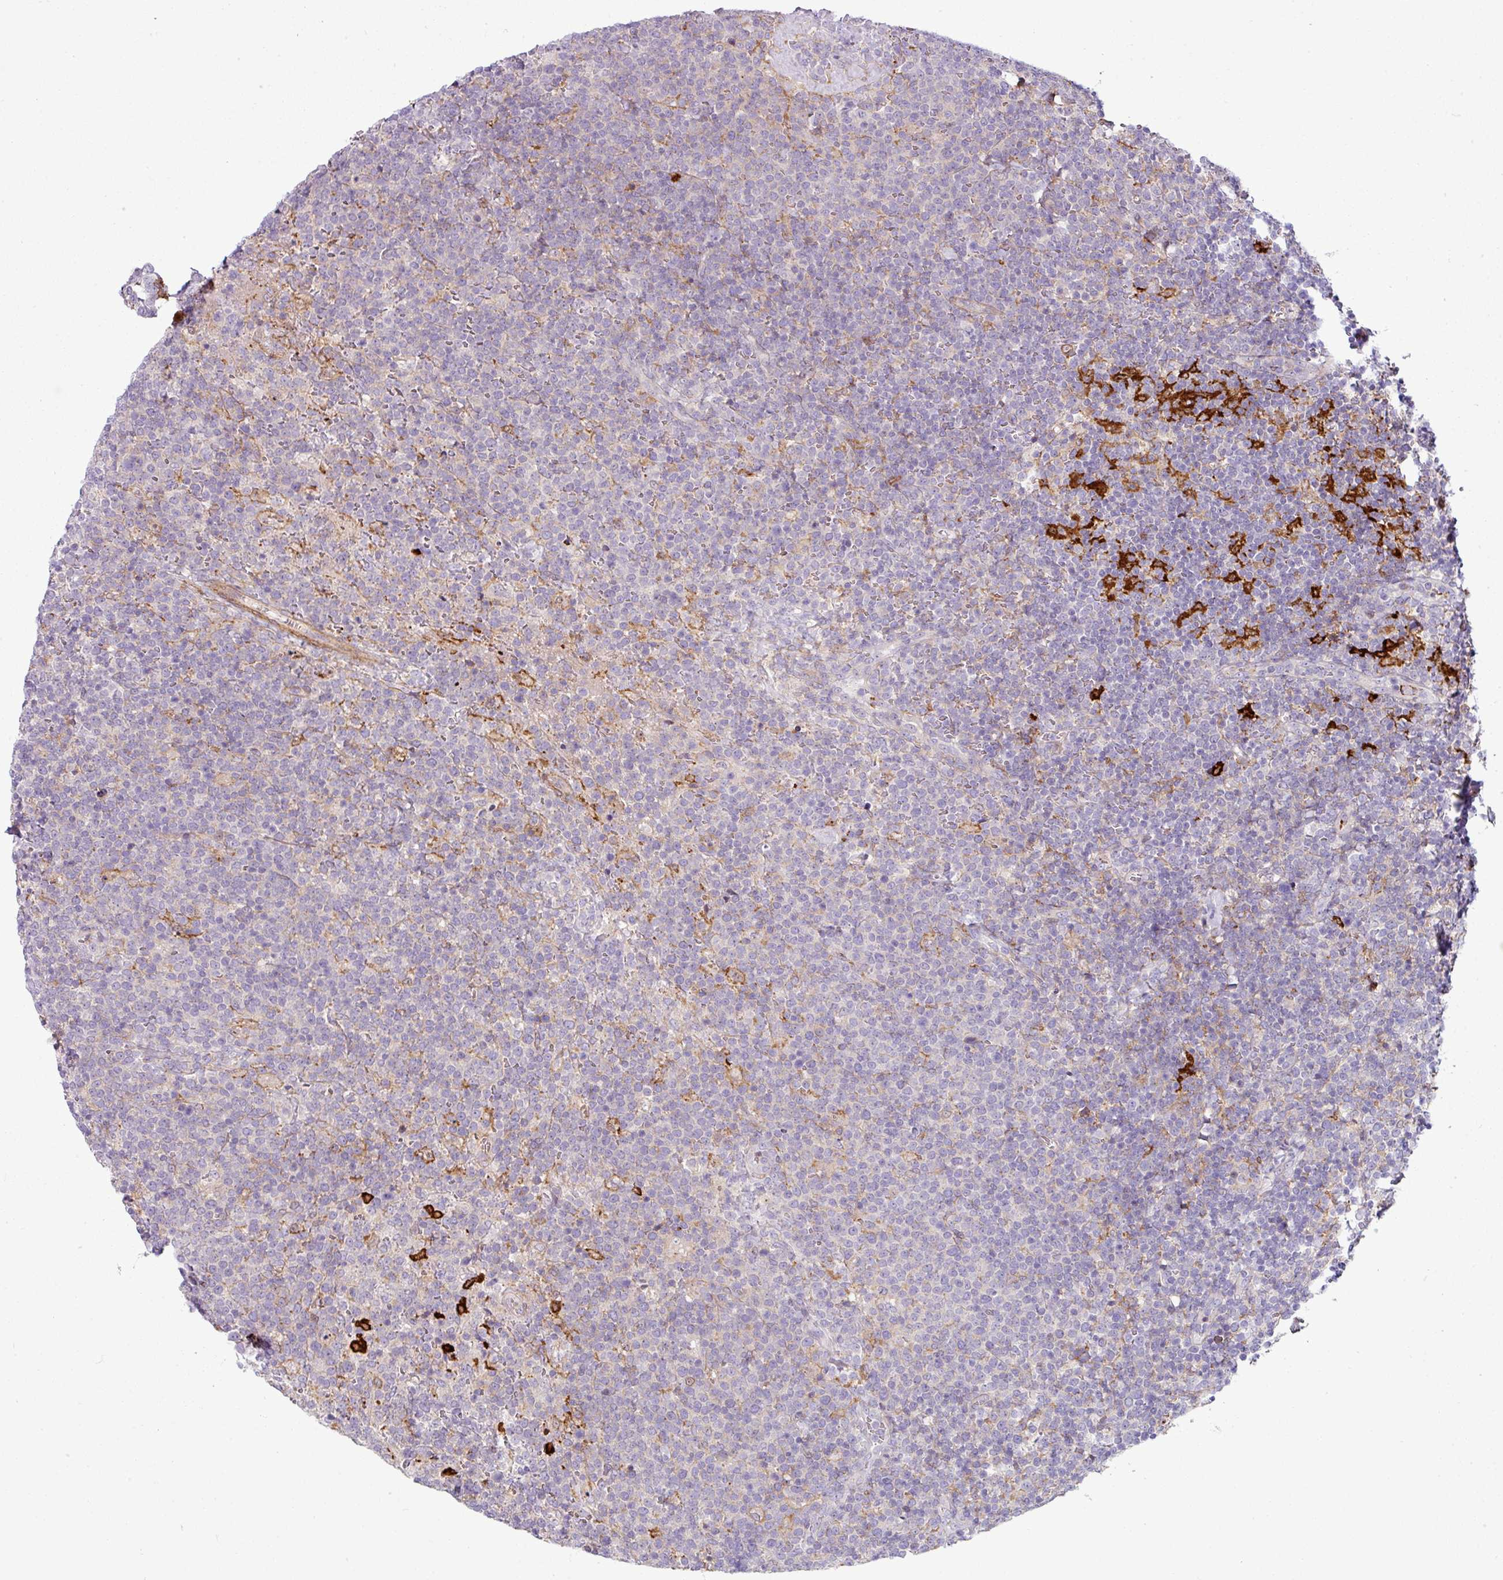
{"staining": {"intensity": "negative", "quantity": "none", "location": "none"}, "tissue": "lymphoma", "cell_type": "Tumor cells", "image_type": "cancer", "snomed": [{"axis": "morphology", "description": "Malignant lymphoma, non-Hodgkin's type, High grade"}, {"axis": "topography", "description": "Lymph node"}], "caption": "There is no significant staining in tumor cells of high-grade malignant lymphoma, non-Hodgkin's type. Nuclei are stained in blue.", "gene": "COL8A1", "patient": {"sex": "male", "age": 61}}